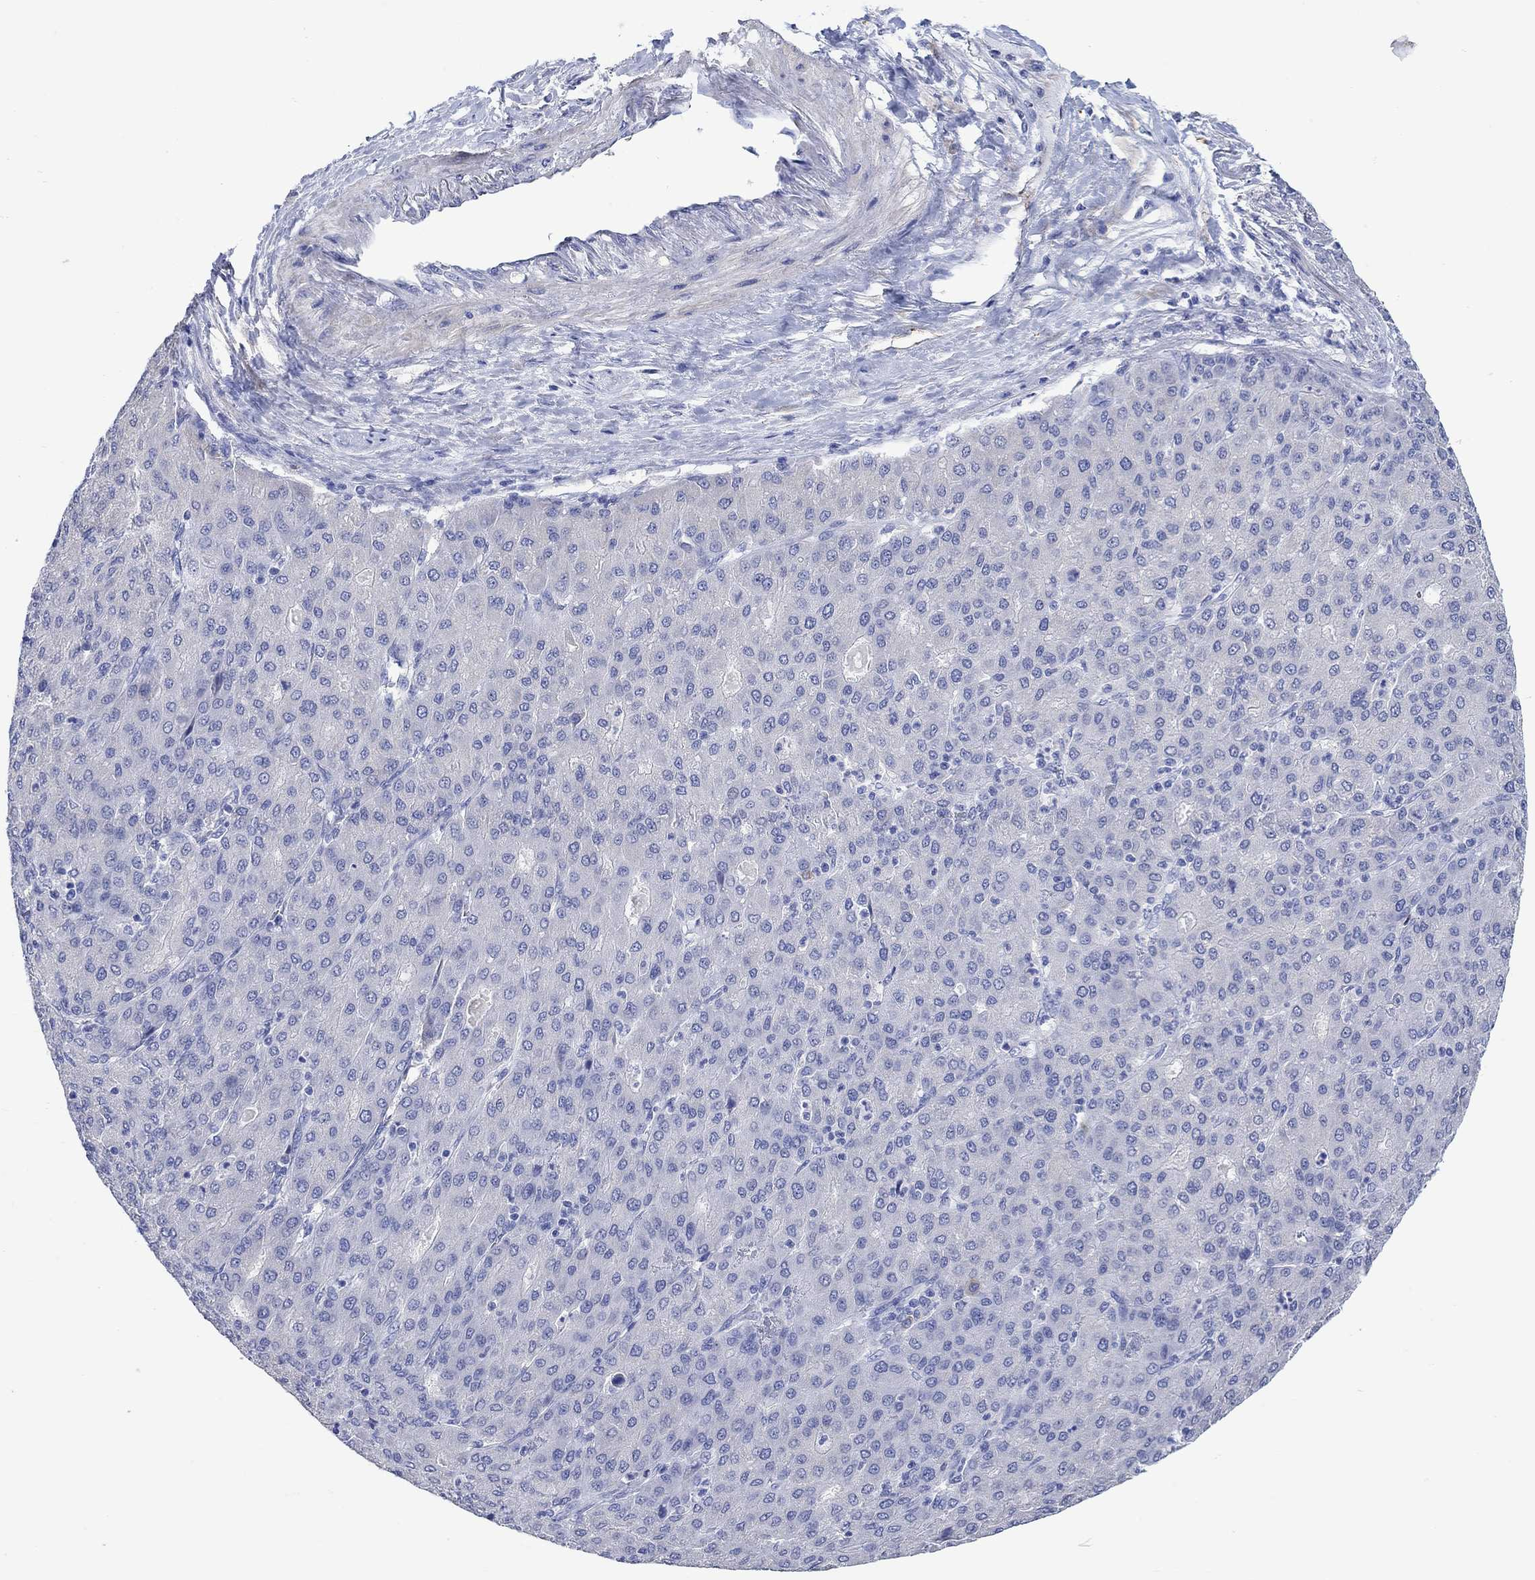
{"staining": {"intensity": "negative", "quantity": "none", "location": "none"}, "tissue": "liver cancer", "cell_type": "Tumor cells", "image_type": "cancer", "snomed": [{"axis": "morphology", "description": "Carcinoma, Hepatocellular, NOS"}, {"axis": "topography", "description": "Liver"}], "caption": "The micrograph reveals no staining of tumor cells in liver cancer (hepatocellular carcinoma). (DAB (3,3'-diaminobenzidine) immunohistochemistry with hematoxylin counter stain).", "gene": "P2RY6", "patient": {"sex": "male", "age": 65}}